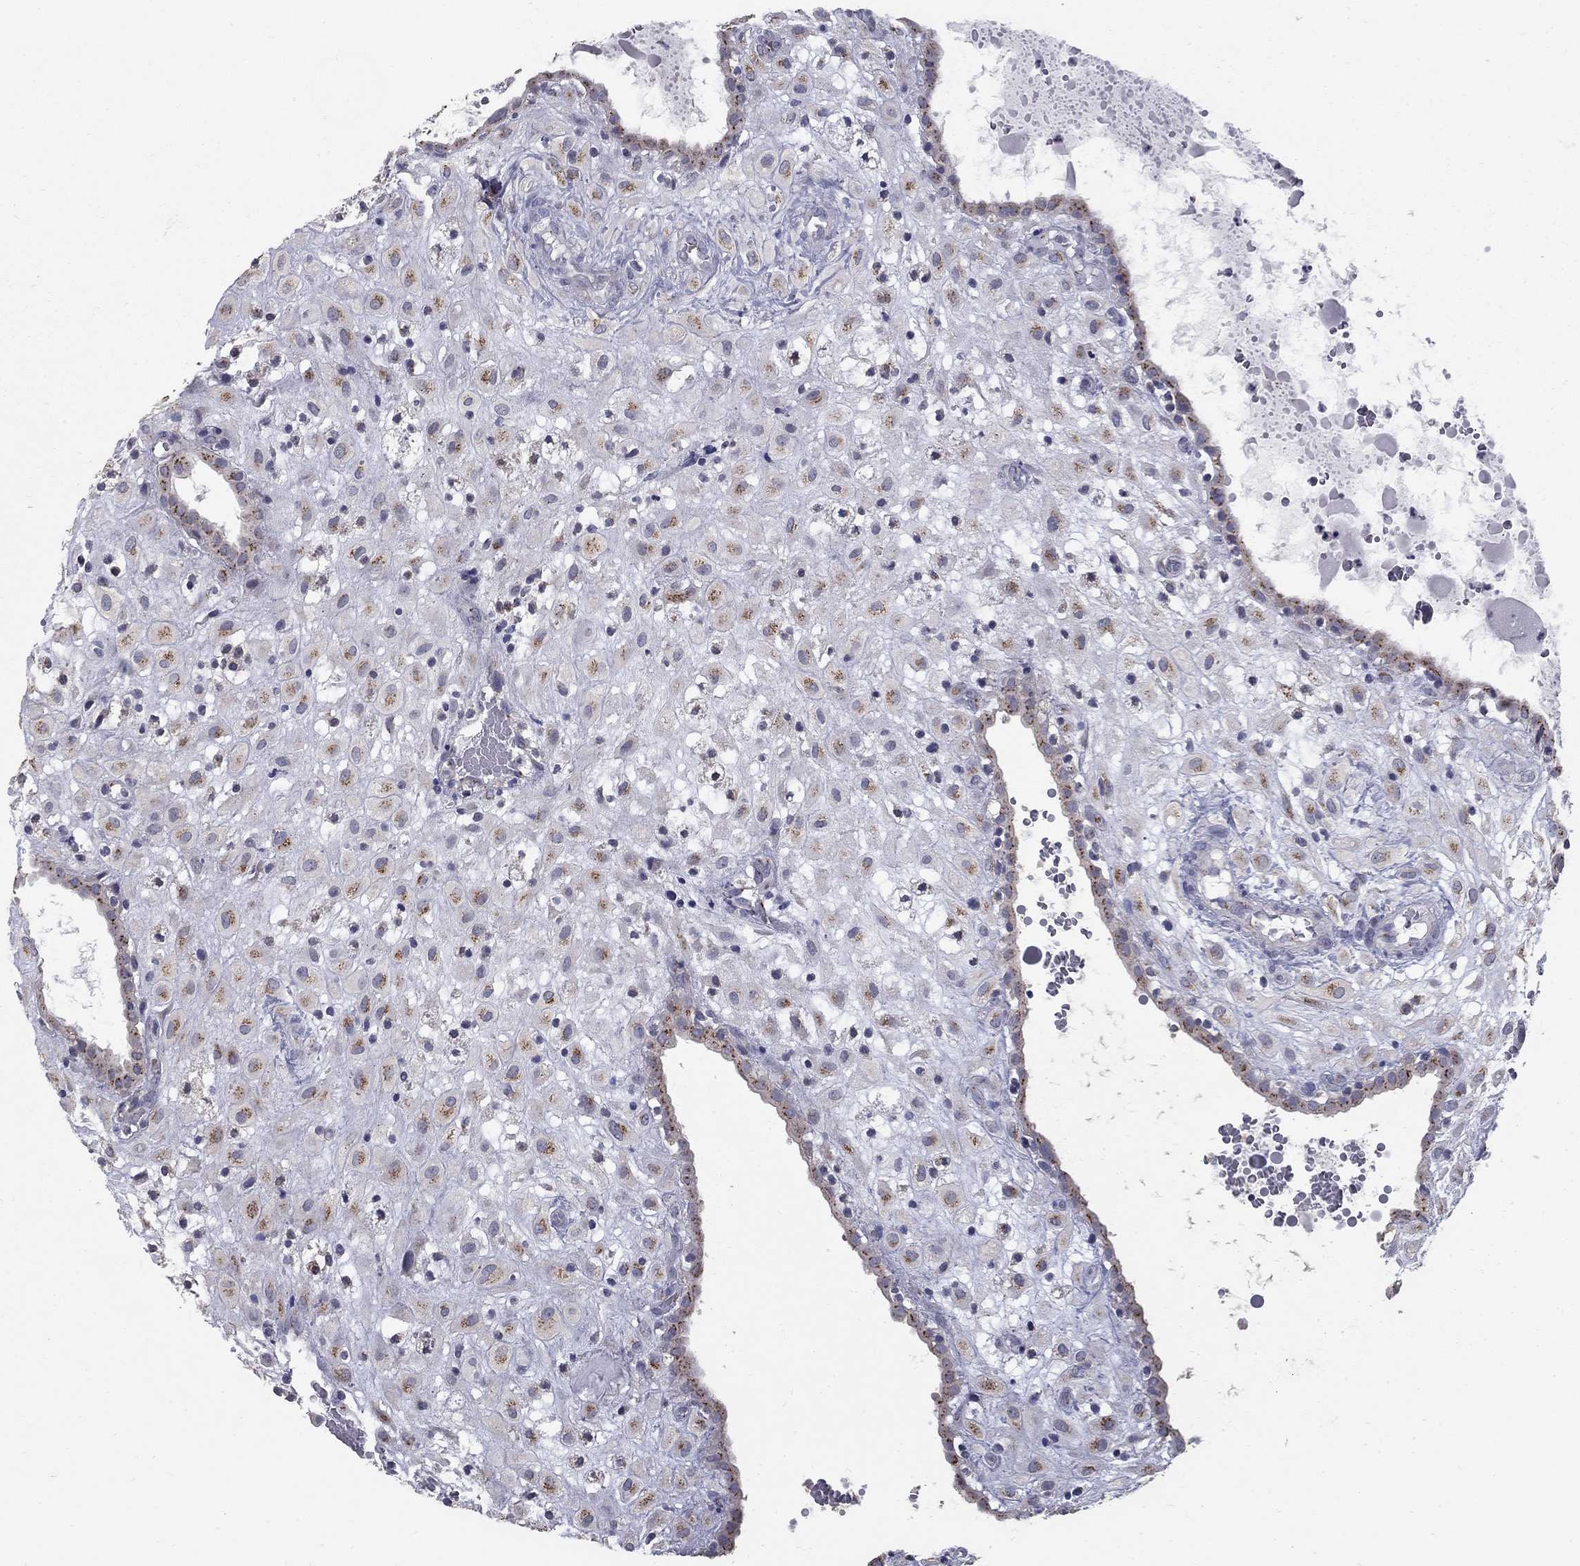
{"staining": {"intensity": "moderate", "quantity": "<25%", "location": "cytoplasmic/membranous"}, "tissue": "placenta", "cell_type": "Decidual cells", "image_type": "normal", "snomed": [{"axis": "morphology", "description": "Normal tissue, NOS"}, {"axis": "topography", "description": "Placenta"}], "caption": "IHC of benign human placenta demonstrates low levels of moderate cytoplasmic/membranous staining in approximately <25% of decidual cells.", "gene": "KIAA0319L", "patient": {"sex": "female", "age": 24}}